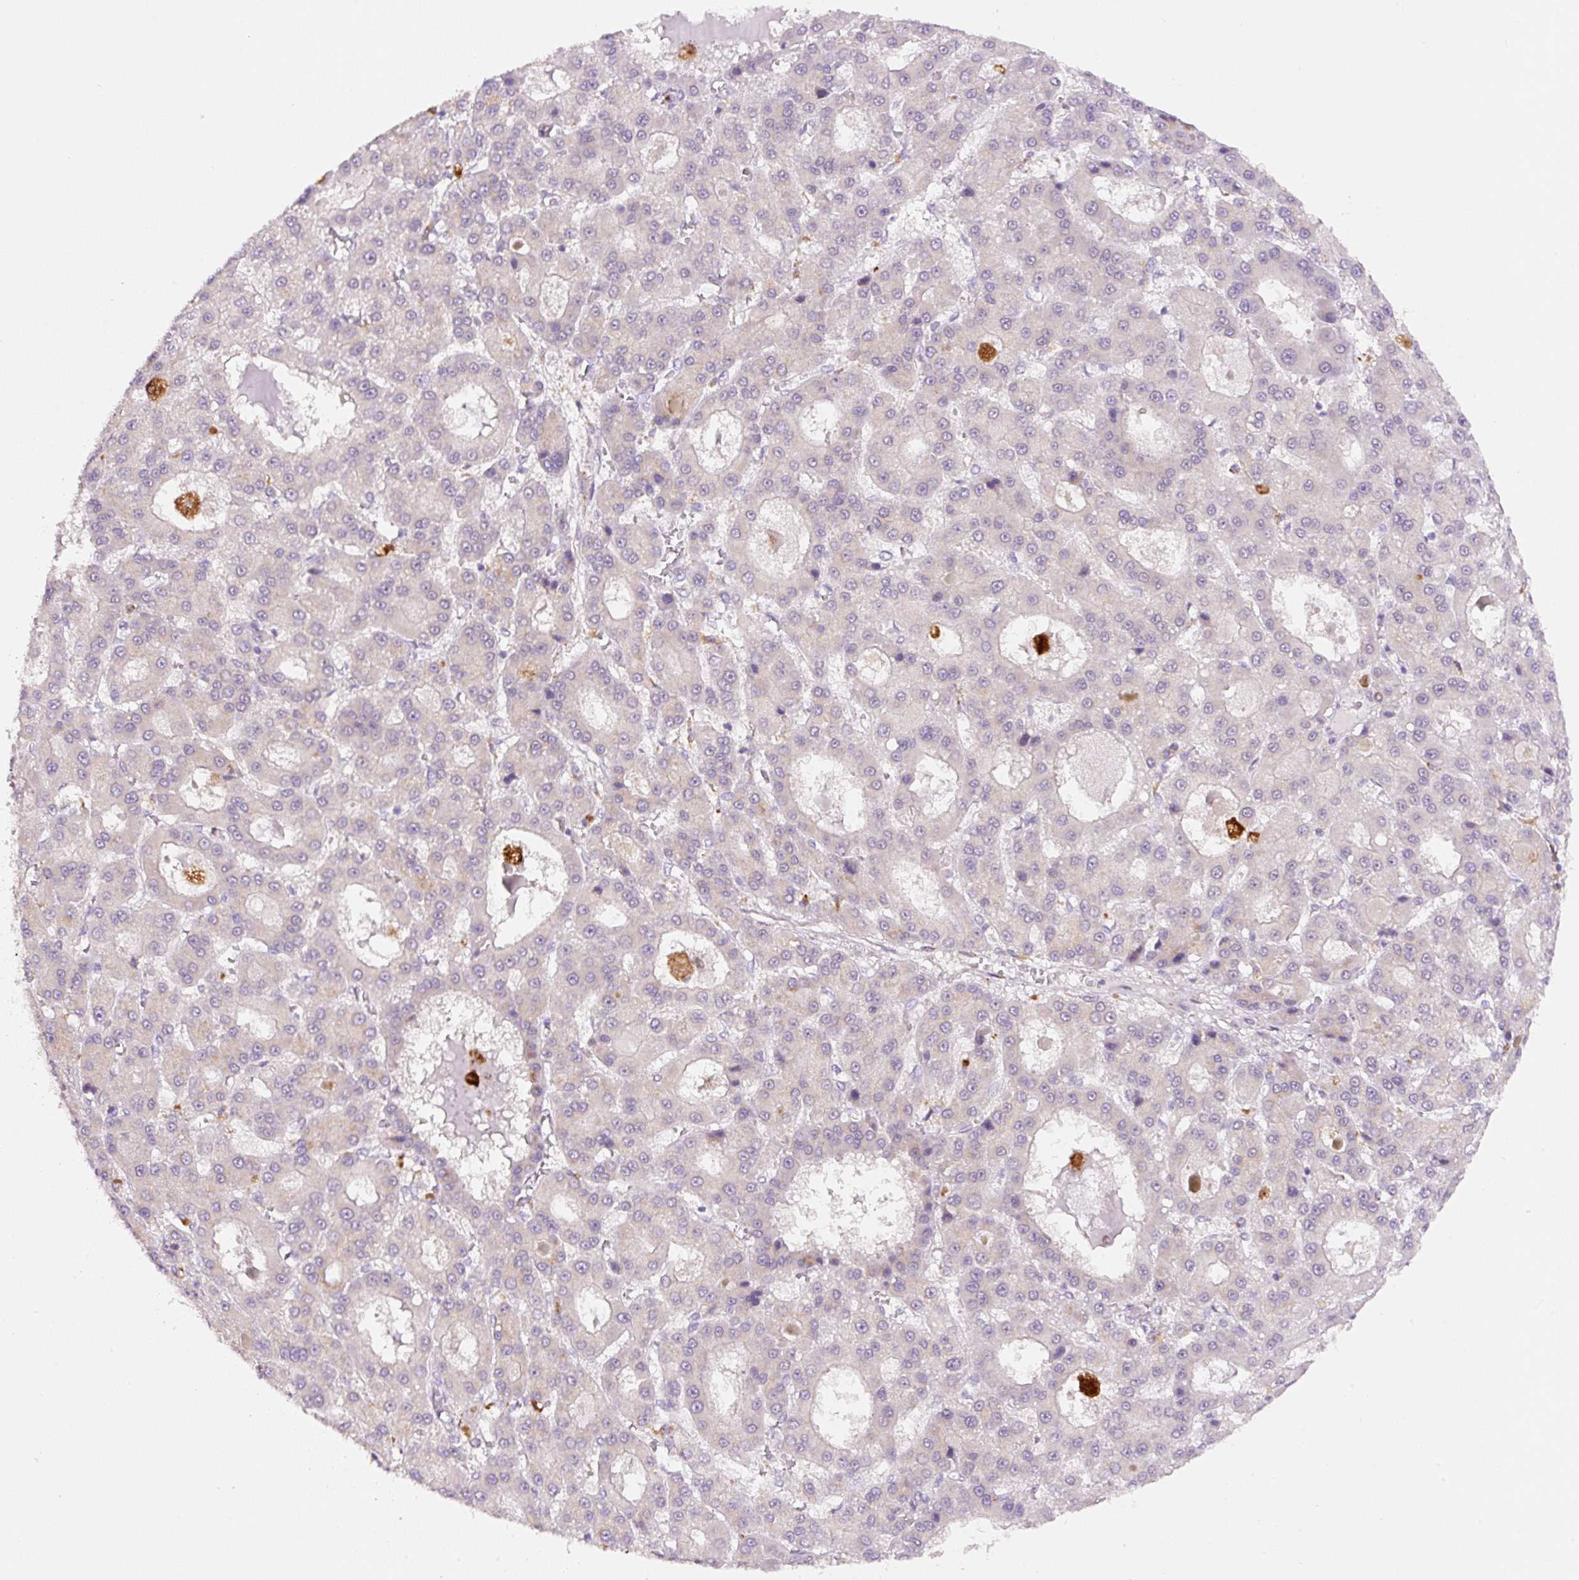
{"staining": {"intensity": "negative", "quantity": "none", "location": "none"}, "tissue": "liver cancer", "cell_type": "Tumor cells", "image_type": "cancer", "snomed": [{"axis": "morphology", "description": "Carcinoma, Hepatocellular, NOS"}, {"axis": "topography", "description": "Liver"}], "caption": "Hepatocellular carcinoma (liver) was stained to show a protein in brown. There is no significant expression in tumor cells.", "gene": "CEBPZOS", "patient": {"sex": "male", "age": 70}}